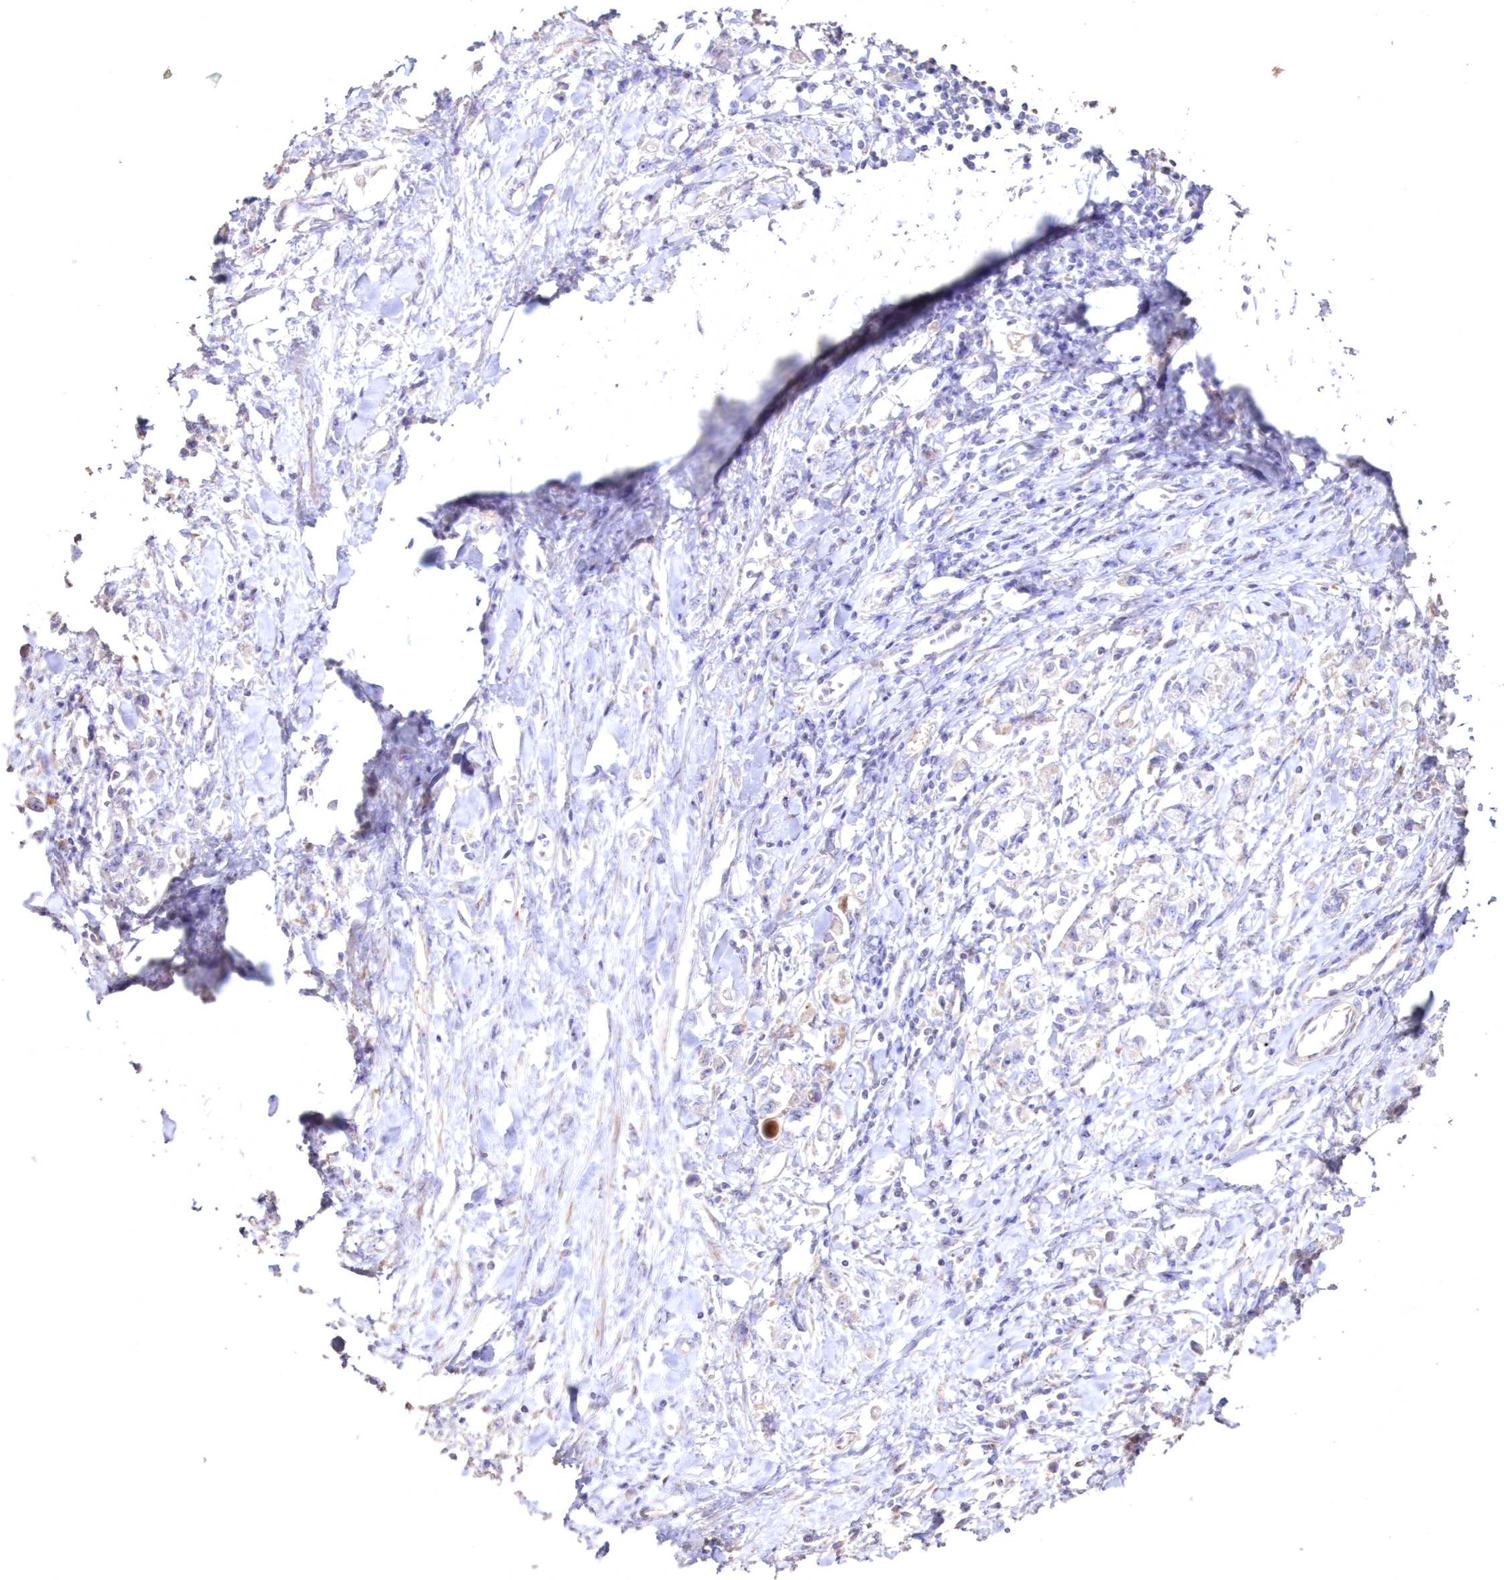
{"staining": {"intensity": "negative", "quantity": "none", "location": "none"}, "tissue": "stomach cancer", "cell_type": "Tumor cells", "image_type": "cancer", "snomed": [{"axis": "morphology", "description": "Adenocarcinoma, NOS"}, {"axis": "topography", "description": "Stomach"}], "caption": "Tumor cells show no significant staining in adenocarcinoma (stomach).", "gene": "HADHB", "patient": {"sex": "female", "age": 76}}